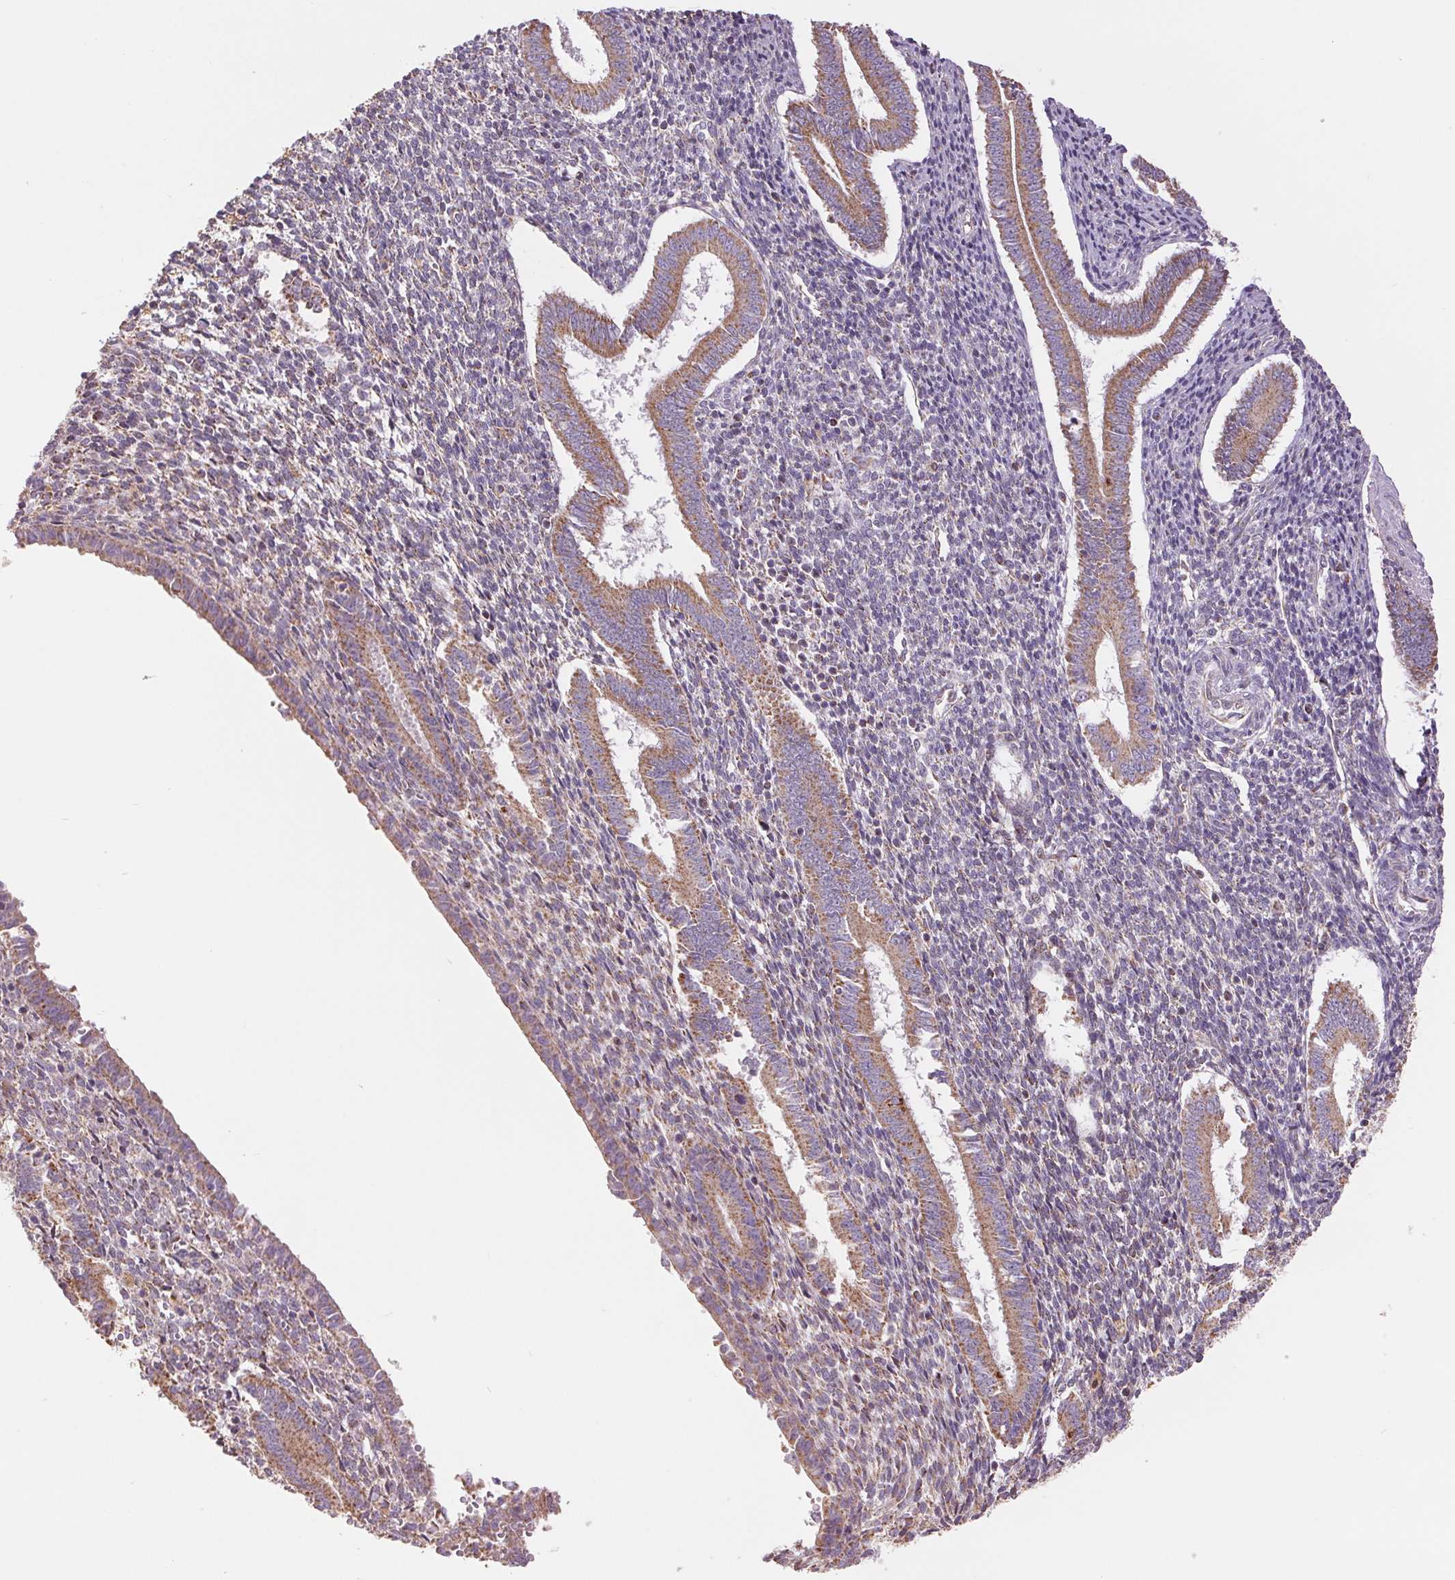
{"staining": {"intensity": "weak", "quantity": "25%-75%", "location": "cytoplasmic/membranous"}, "tissue": "endometrium", "cell_type": "Cells in endometrial stroma", "image_type": "normal", "snomed": [{"axis": "morphology", "description": "Normal tissue, NOS"}, {"axis": "topography", "description": "Endometrium"}], "caption": "IHC photomicrograph of benign endometrium stained for a protein (brown), which shows low levels of weak cytoplasmic/membranous staining in about 25%-75% of cells in endometrial stroma.", "gene": "DGUOK", "patient": {"sex": "female", "age": 25}}